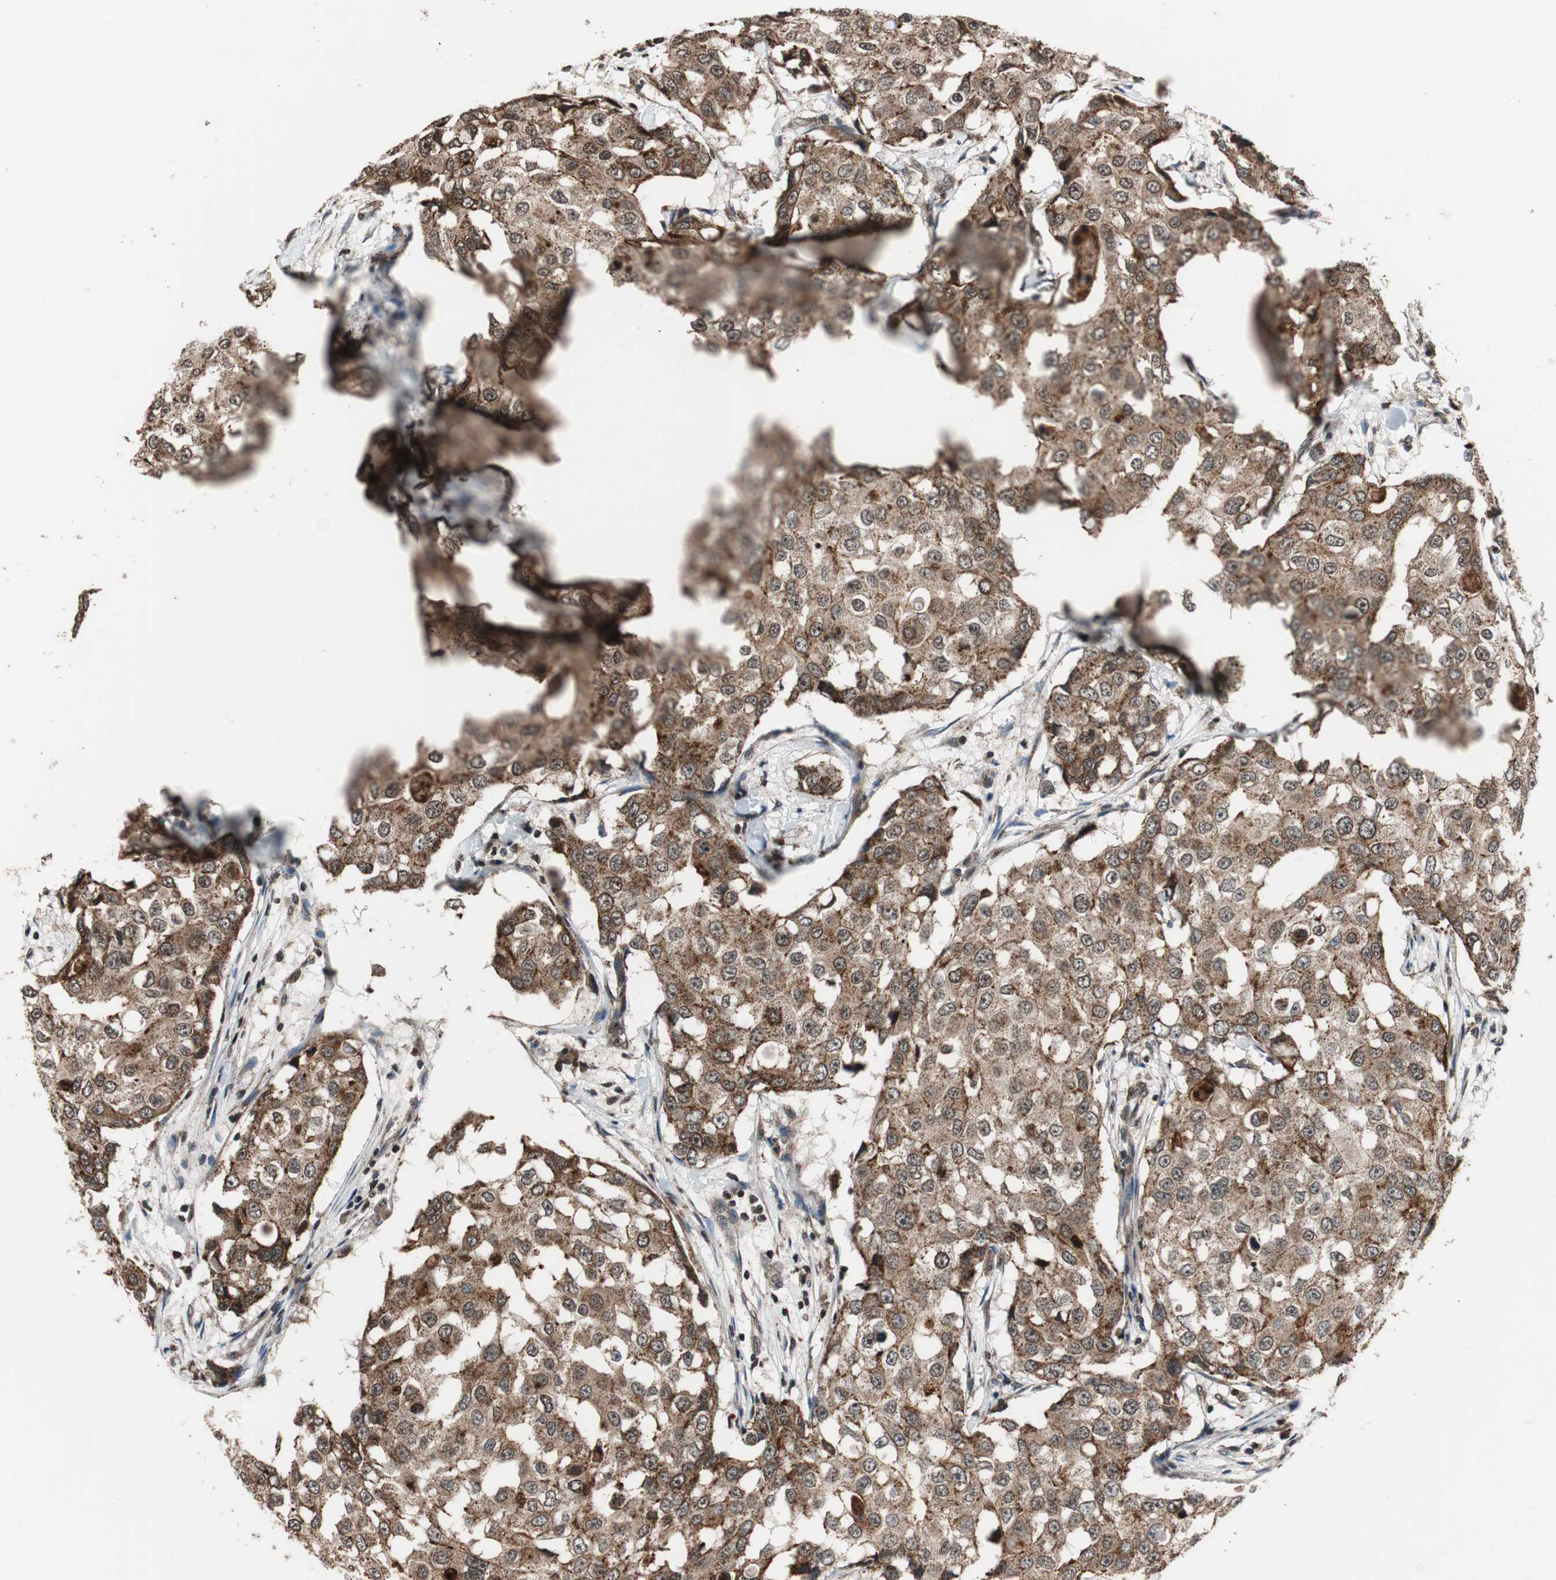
{"staining": {"intensity": "moderate", "quantity": ">75%", "location": "cytoplasmic/membranous"}, "tissue": "breast cancer", "cell_type": "Tumor cells", "image_type": "cancer", "snomed": [{"axis": "morphology", "description": "Duct carcinoma"}, {"axis": "topography", "description": "Breast"}], "caption": "Immunohistochemical staining of breast cancer (invasive ductal carcinoma) reveals medium levels of moderate cytoplasmic/membranous protein expression in about >75% of tumor cells.", "gene": "RFC1", "patient": {"sex": "female", "age": 27}}